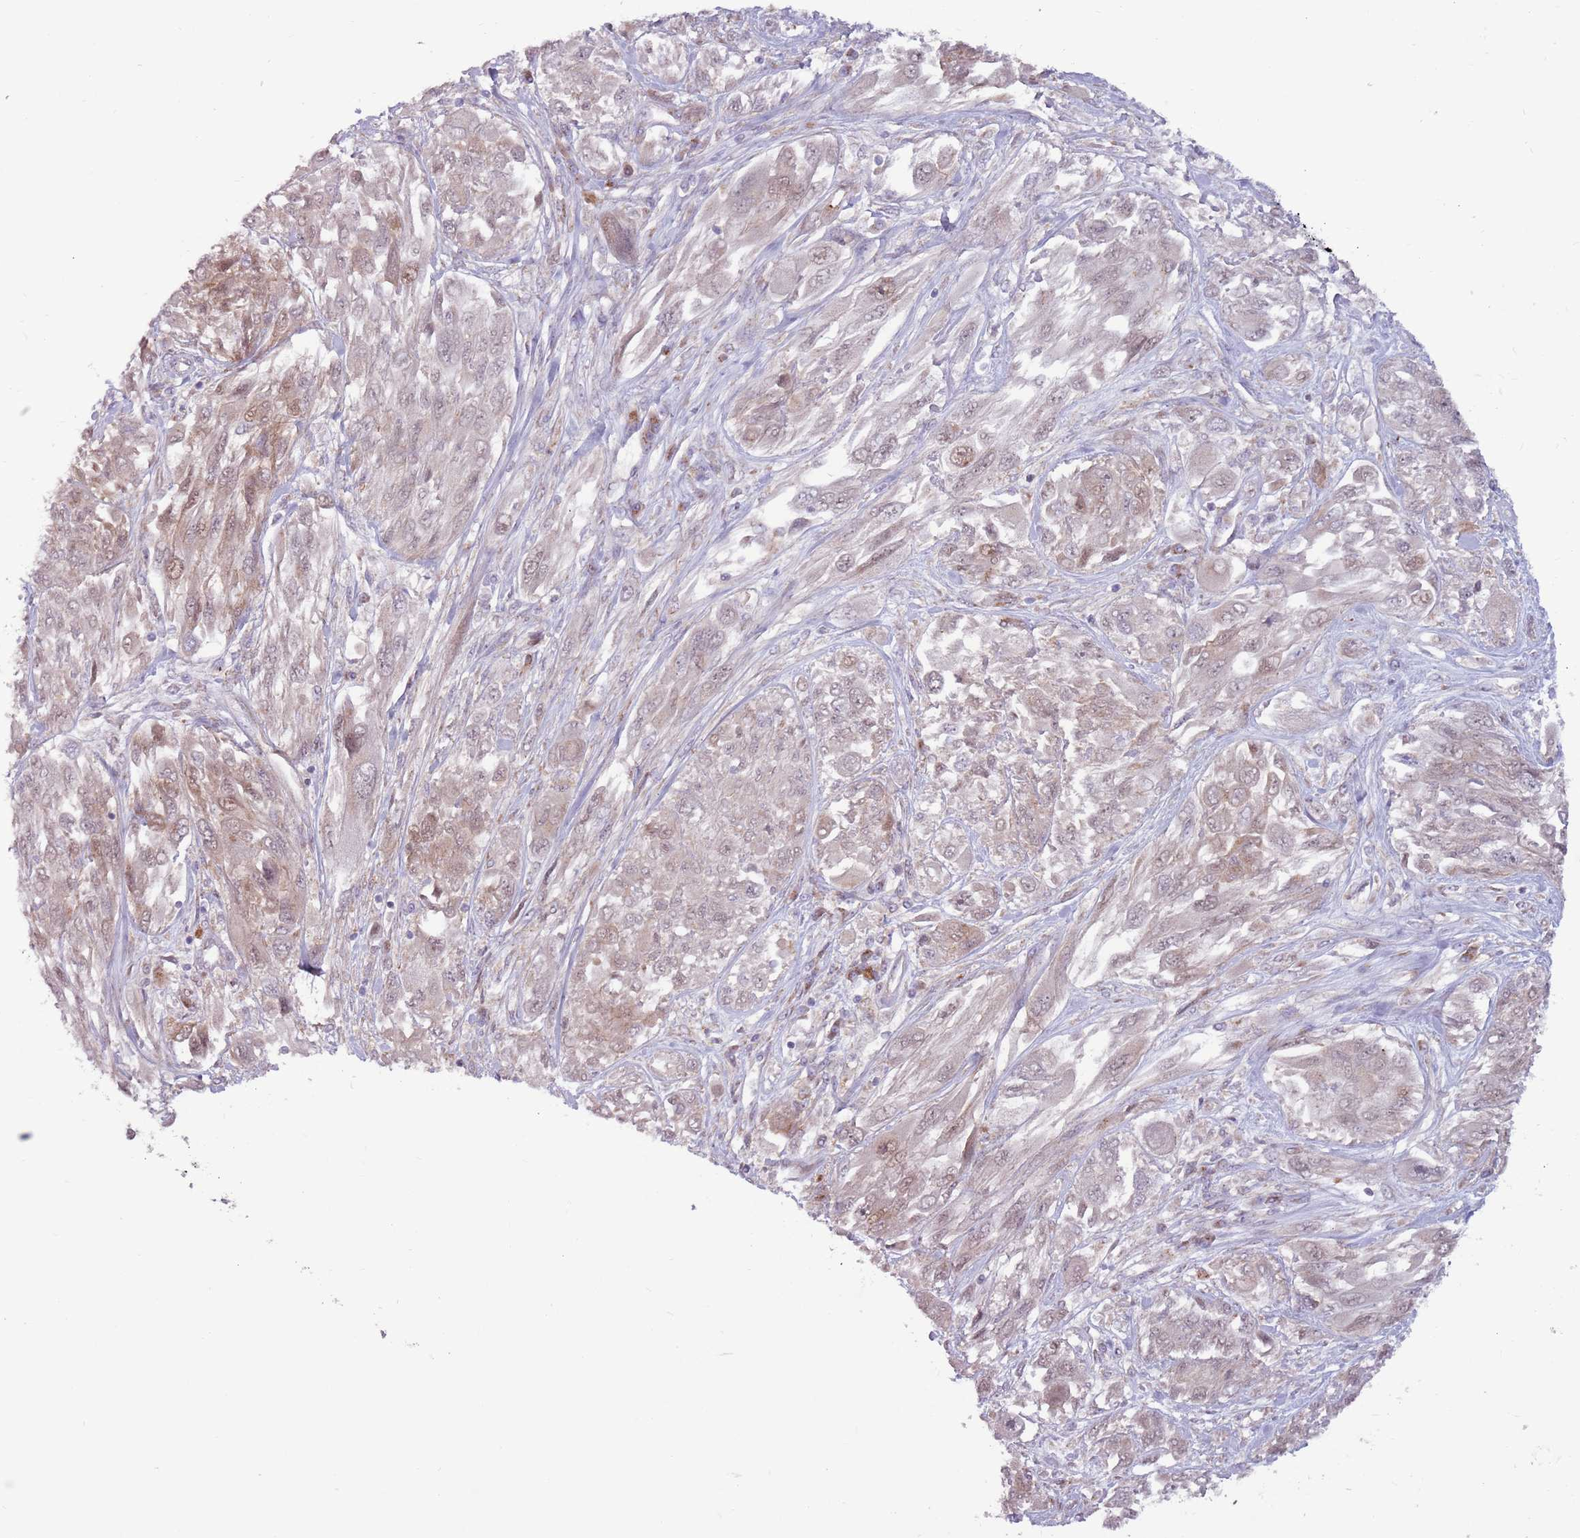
{"staining": {"intensity": "weak", "quantity": "25%-75%", "location": "cytoplasmic/membranous,nuclear"}, "tissue": "melanoma", "cell_type": "Tumor cells", "image_type": "cancer", "snomed": [{"axis": "morphology", "description": "Malignant melanoma, NOS"}, {"axis": "topography", "description": "Skin"}], "caption": "Immunohistochemistry (DAB) staining of human melanoma reveals weak cytoplasmic/membranous and nuclear protein expression in about 25%-75% of tumor cells.", "gene": "CCDC150", "patient": {"sex": "female", "age": 91}}